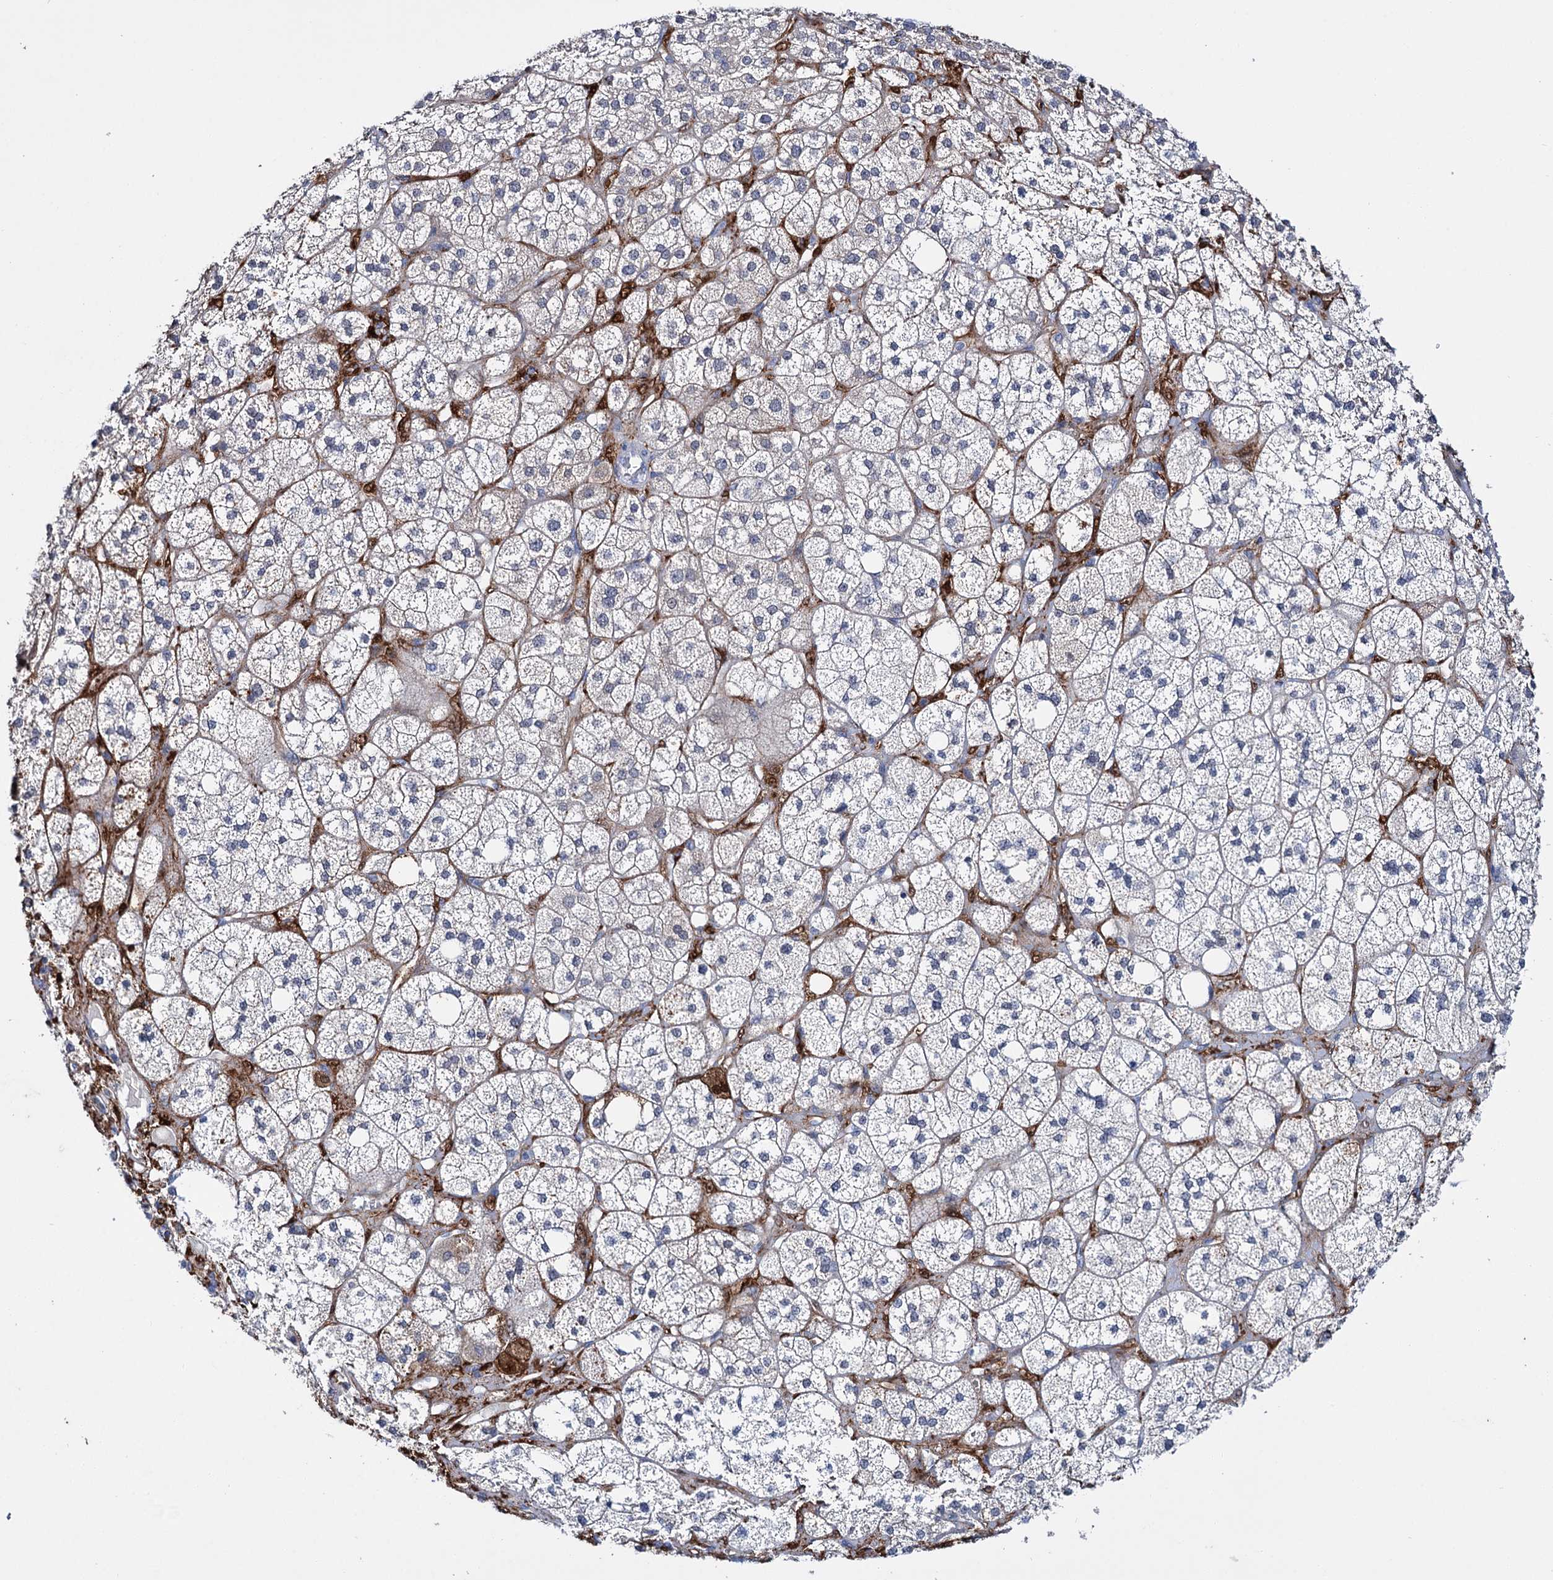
{"staining": {"intensity": "weak", "quantity": "<25%", "location": "cytoplasmic/membranous"}, "tissue": "adrenal gland", "cell_type": "Glandular cells", "image_type": "normal", "snomed": [{"axis": "morphology", "description": "Normal tissue, NOS"}, {"axis": "topography", "description": "Adrenal gland"}], "caption": "This histopathology image is of normal adrenal gland stained with immunohistochemistry (IHC) to label a protein in brown with the nuclei are counter-stained blue. There is no positivity in glandular cells. Nuclei are stained in blue.", "gene": "LYZL4", "patient": {"sex": "male", "age": 61}}